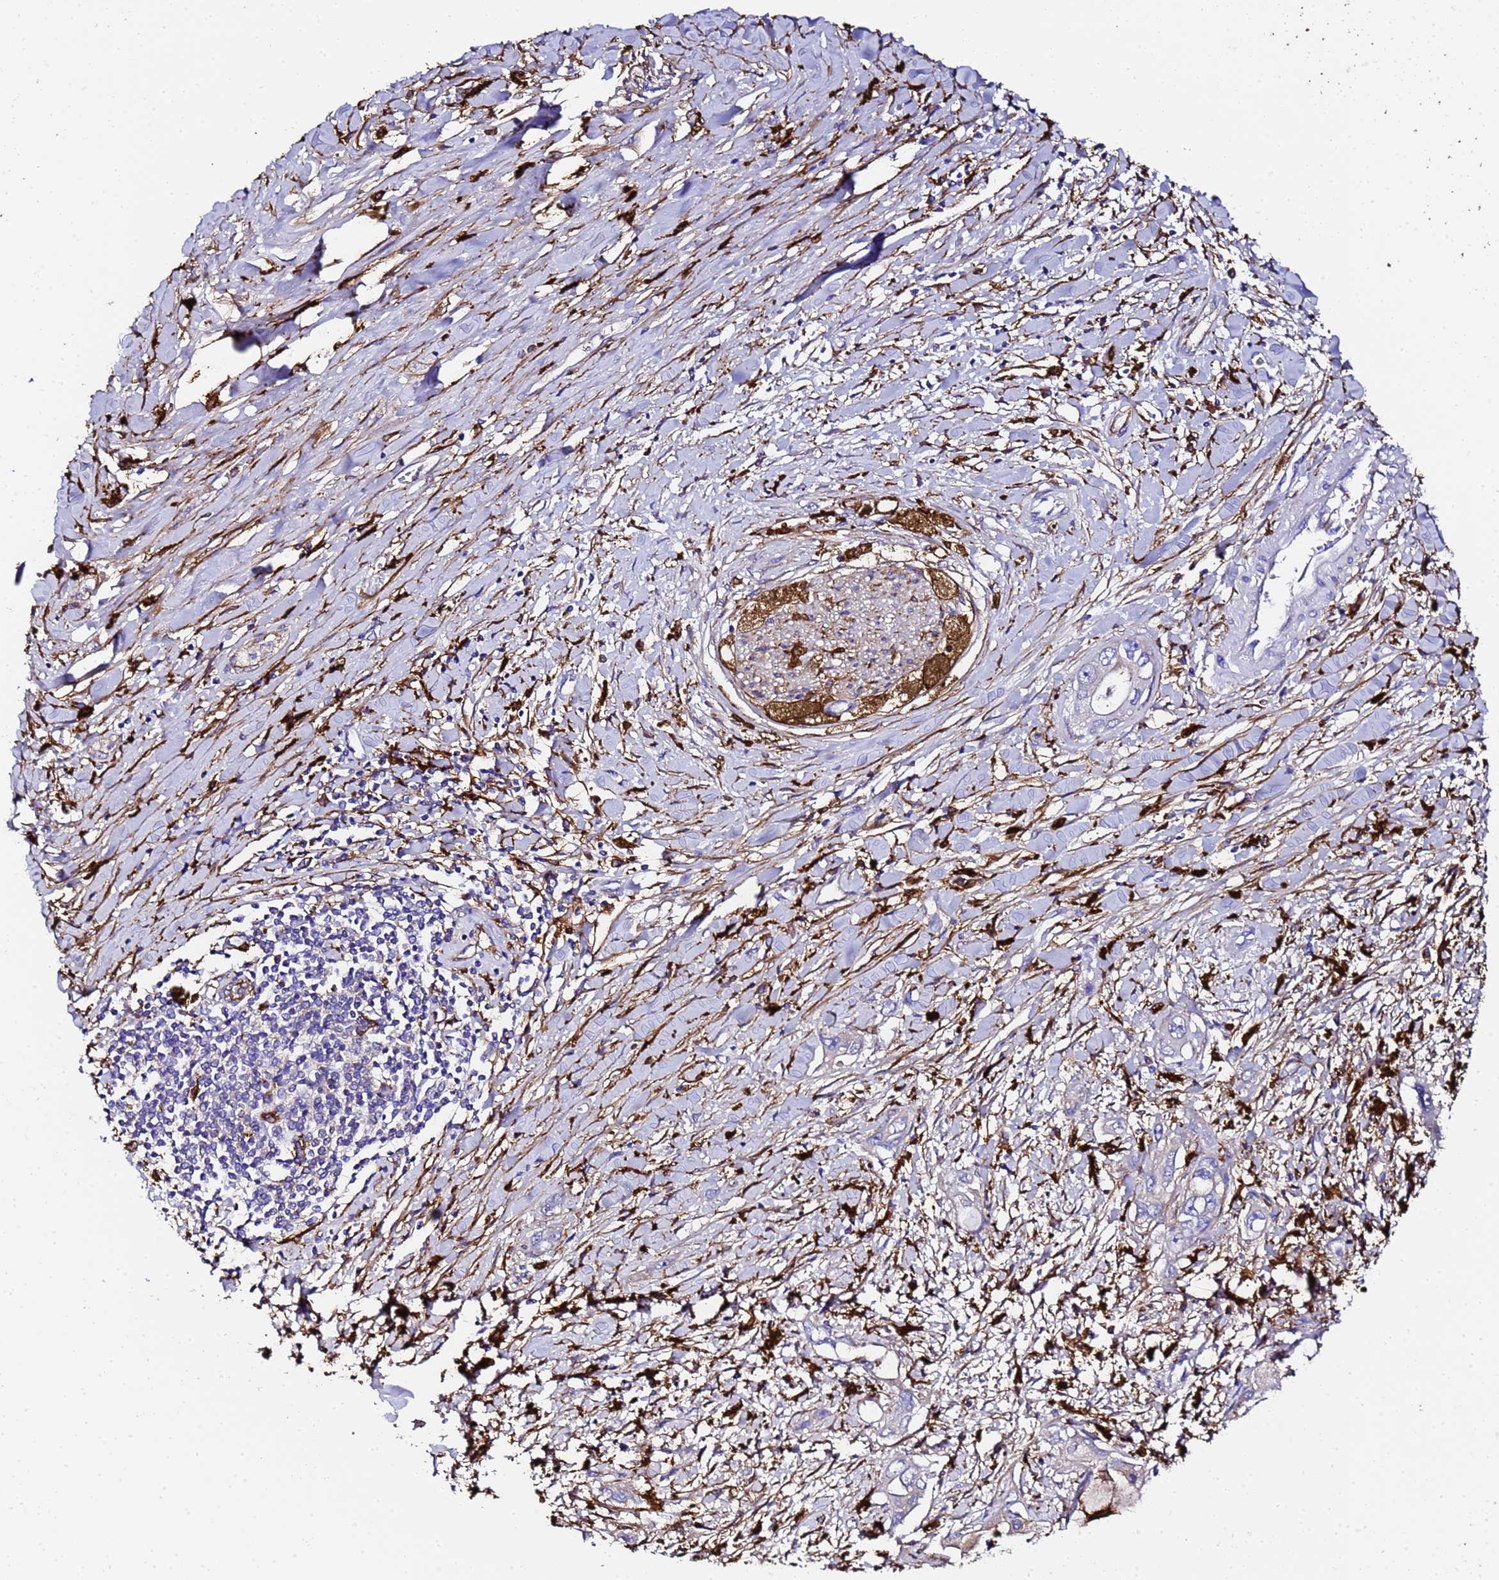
{"staining": {"intensity": "negative", "quantity": "none", "location": "none"}, "tissue": "pancreatic cancer", "cell_type": "Tumor cells", "image_type": "cancer", "snomed": [{"axis": "morphology", "description": "Inflammation, NOS"}, {"axis": "morphology", "description": "Adenocarcinoma, NOS"}, {"axis": "topography", "description": "Pancreas"}], "caption": "A high-resolution histopathology image shows immunohistochemistry staining of pancreatic adenocarcinoma, which demonstrates no significant staining in tumor cells. (Stains: DAB (3,3'-diaminobenzidine) immunohistochemistry with hematoxylin counter stain, Microscopy: brightfield microscopy at high magnification).", "gene": "FTL", "patient": {"sex": "female", "age": 56}}